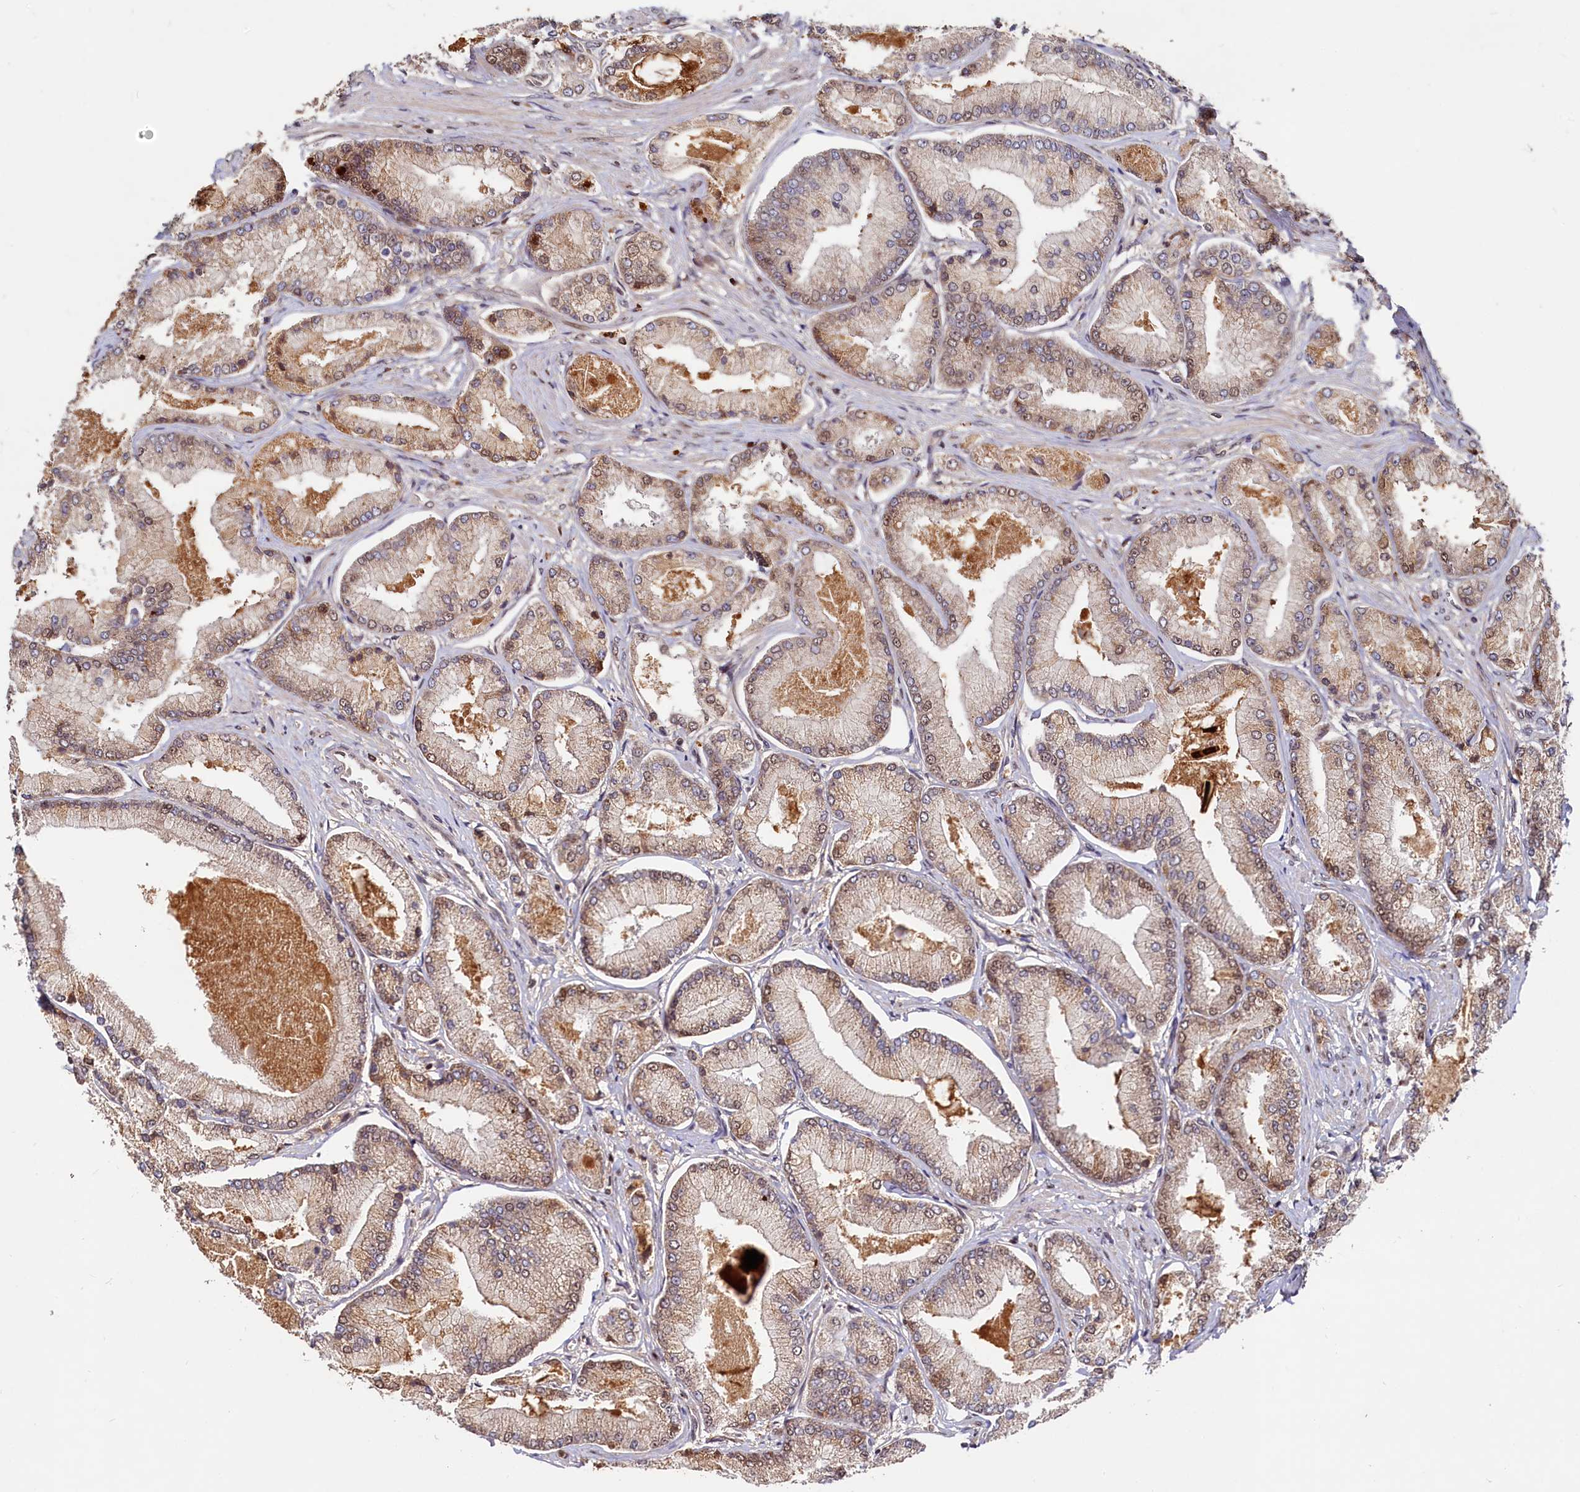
{"staining": {"intensity": "weak", "quantity": "25%-75%", "location": "cytoplasmic/membranous,nuclear"}, "tissue": "prostate cancer", "cell_type": "Tumor cells", "image_type": "cancer", "snomed": [{"axis": "morphology", "description": "Adenocarcinoma, Low grade"}, {"axis": "topography", "description": "Prostate"}], "caption": "Tumor cells exhibit weak cytoplasmic/membranous and nuclear positivity in about 25%-75% of cells in low-grade adenocarcinoma (prostate).", "gene": "TRAPPC4", "patient": {"sex": "male", "age": 74}}